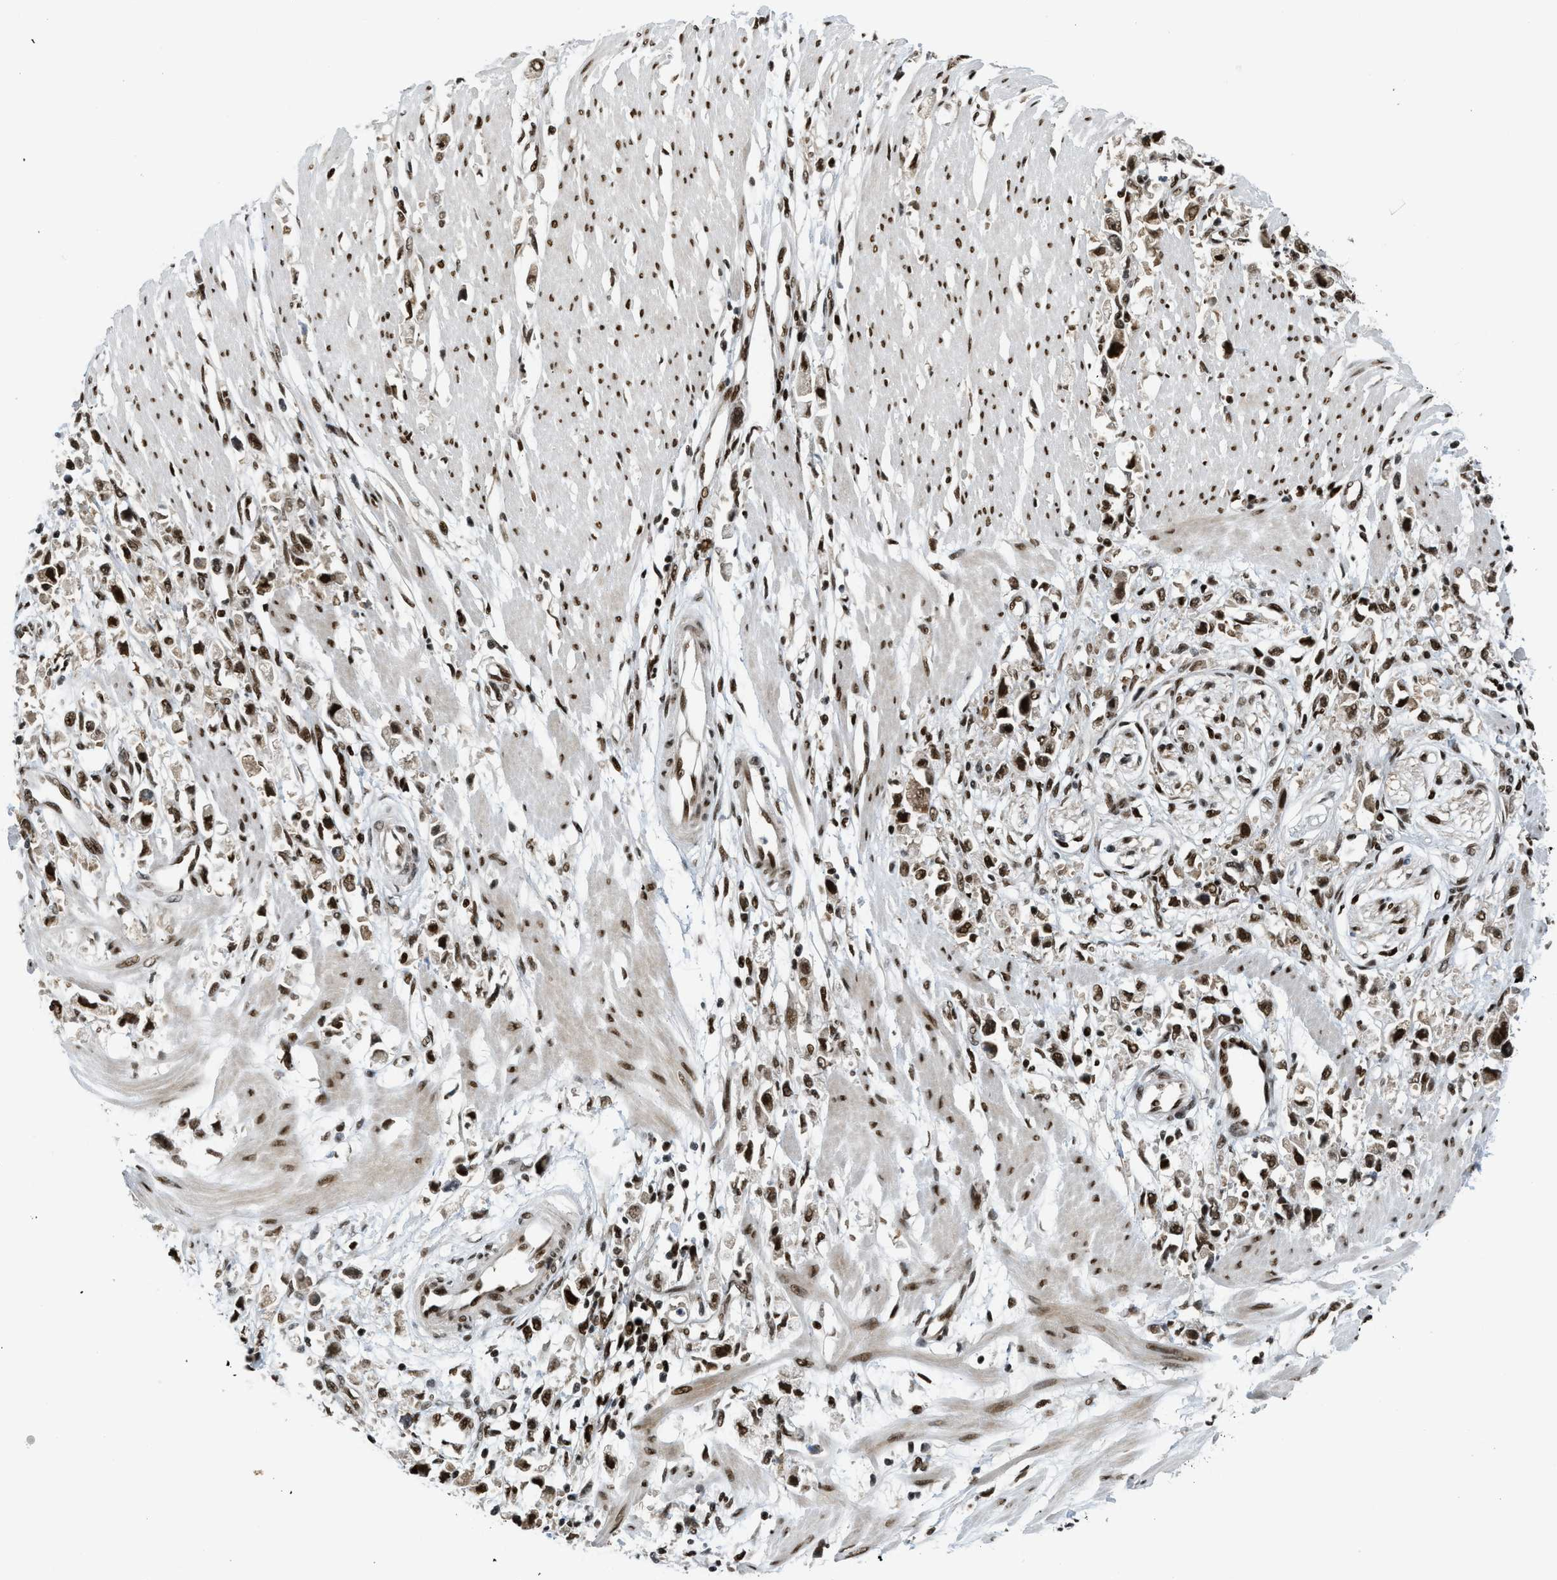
{"staining": {"intensity": "strong", "quantity": ">75%", "location": "nuclear"}, "tissue": "stomach cancer", "cell_type": "Tumor cells", "image_type": "cancer", "snomed": [{"axis": "morphology", "description": "Adenocarcinoma, NOS"}, {"axis": "topography", "description": "Stomach"}], "caption": "The immunohistochemical stain shows strong nuclear expression in tumor cells of stomach cancer tissue. Nuclei are stained in blue.", "gene": "RFX5", "patient": {"sex": "female", "age": 59}}